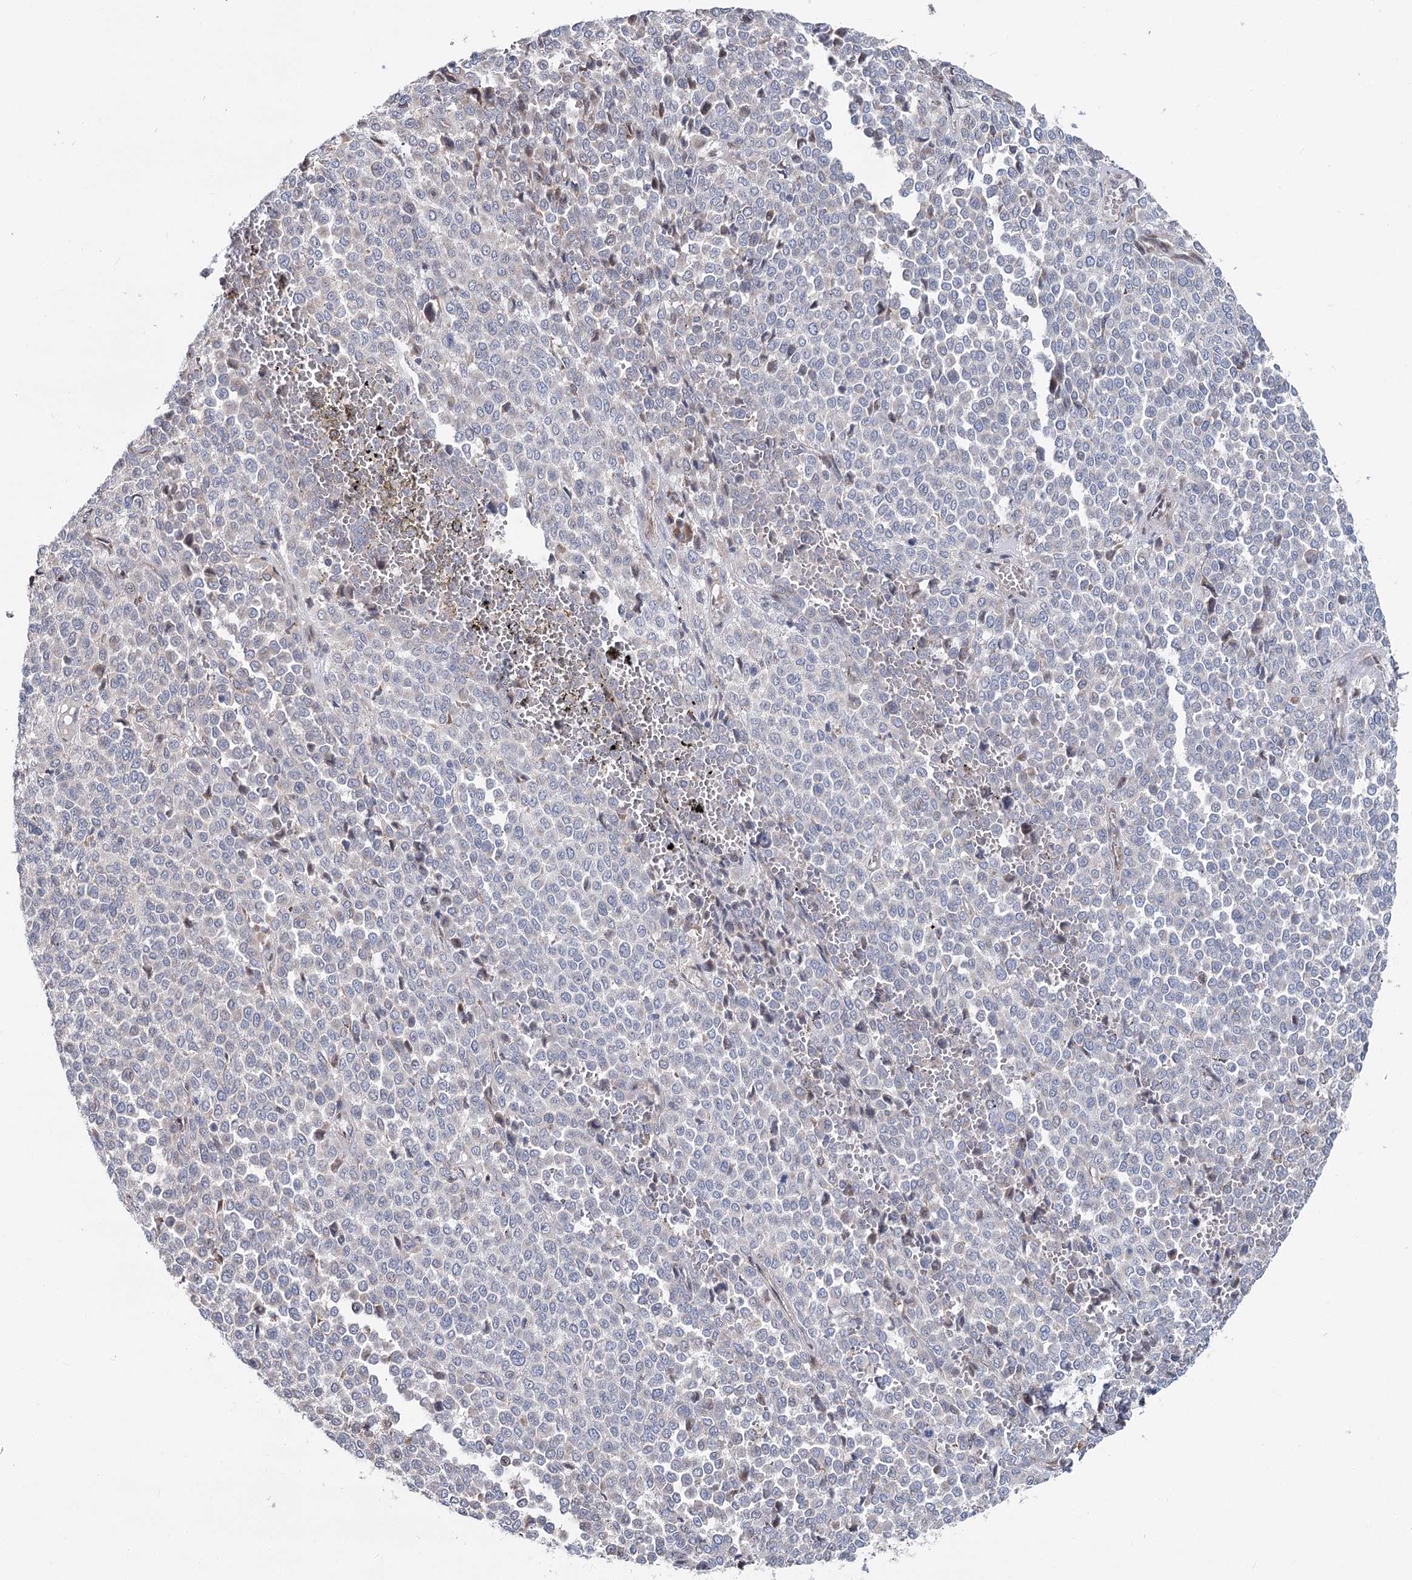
{"staining": {"intensity": "negative", "quantity": "none", "location": "none"}, "tissue": "melanoma", "cell_type": "Tumor cells", "image_type": "cancer", "snomed": [{"axis": "morphology", "description": "Malignant melanoma, Metastatic site"}, {"axis": "topography", "description": "Pancreas"}], "caption": "Histopathology image shows no significant protein positivity in tumor cells of malignant melanoma (metastatic site).", "gene": "CPLANE1", "patient": {"sex": "female", "age": 30}}